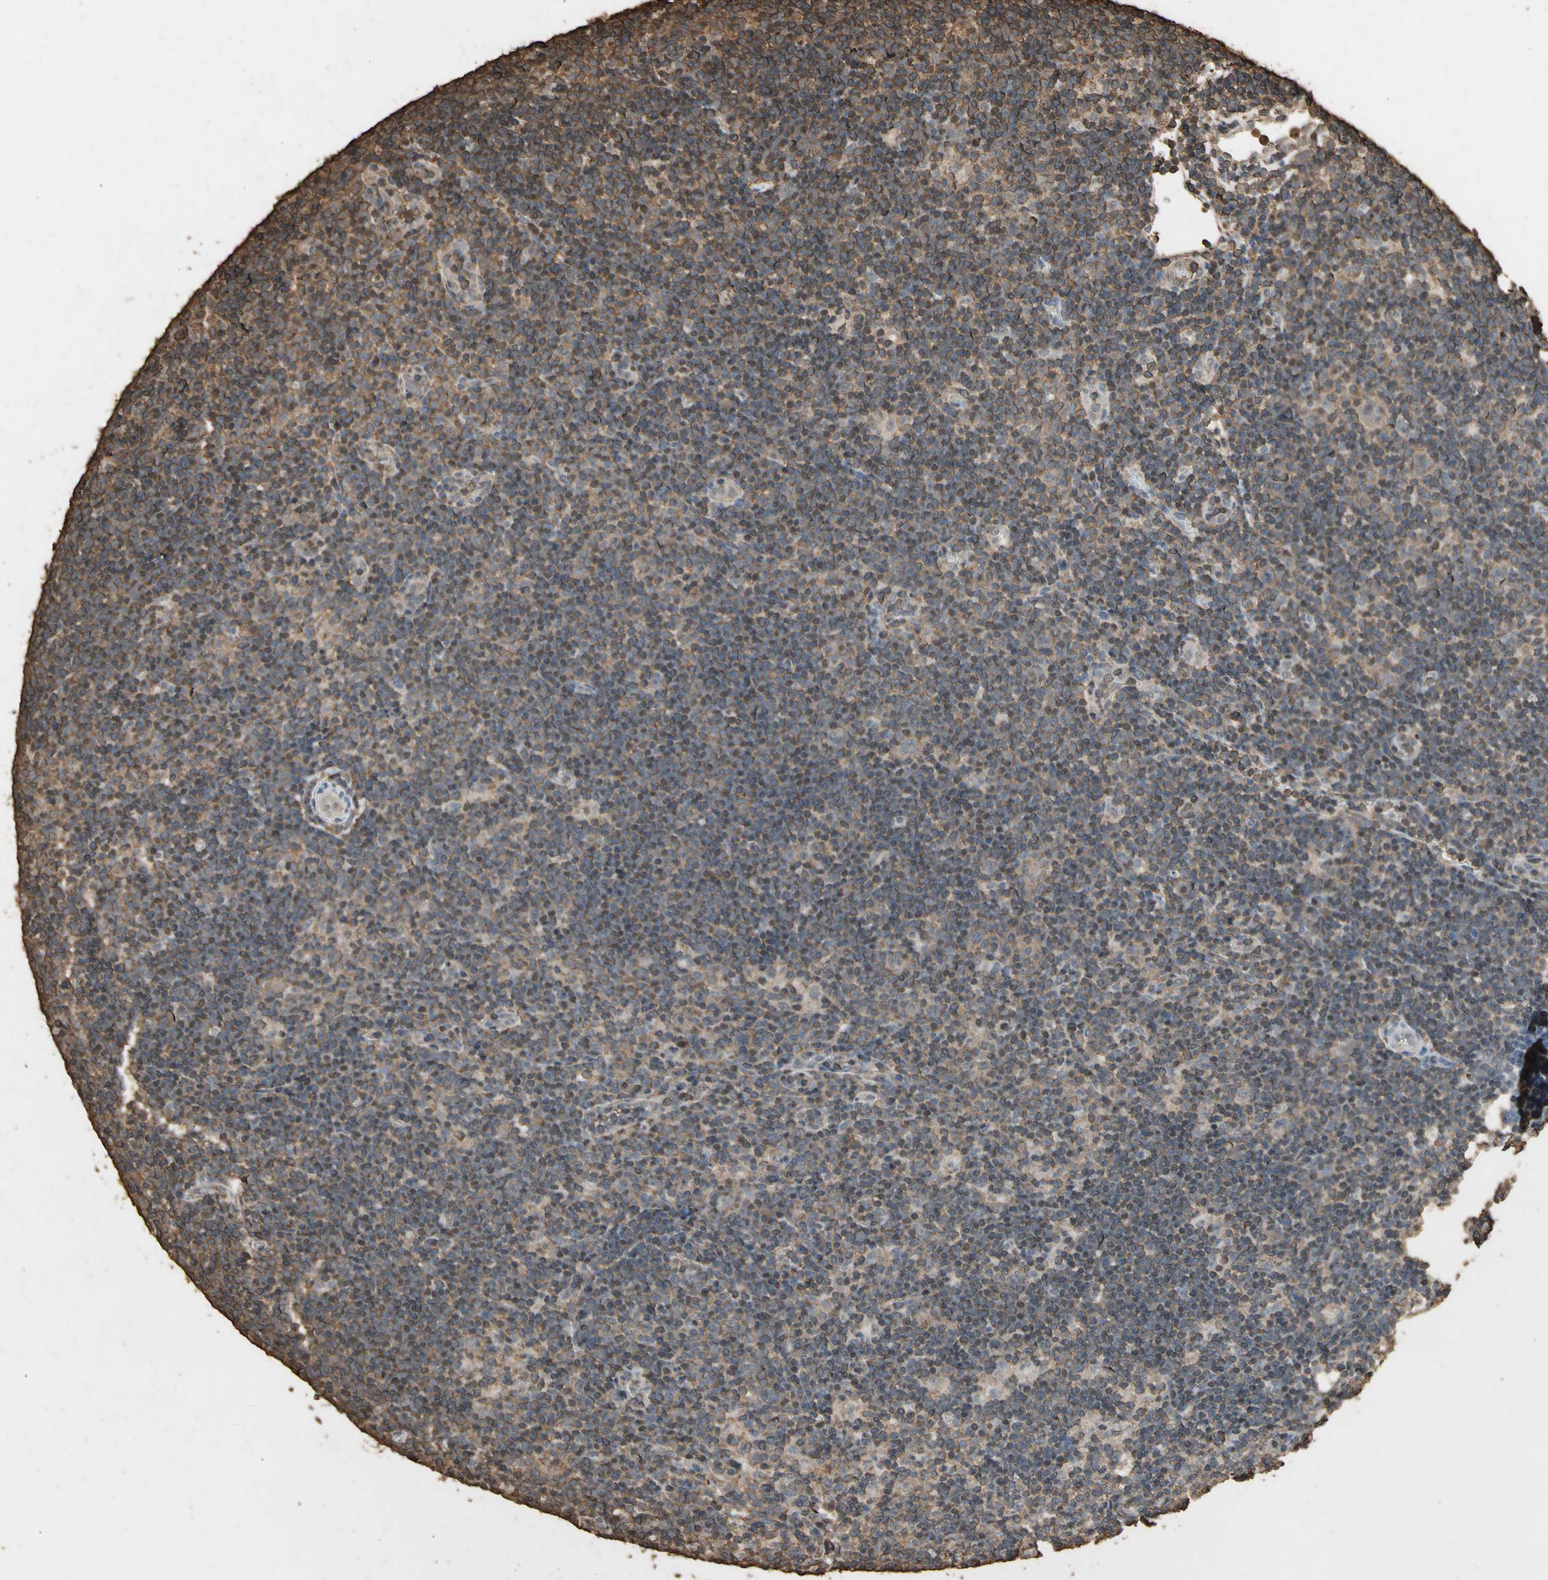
{"staining": {"intensity": "negative", "quantity": "none", "location": "none"}, "tissue": "lymphoma", "cell_type": "Tumor cells", "image_type": "cancer", "snomed": [{"axis": "morphology", "description": "Hodgkin's disease, NOS"}, {"axis": "topography", "description": "Lymph node"}], "caption": "Tumor cells show no significant protein expression in lymphoma.", "gene": "TNFSF13B", "patient": {"sex": "female", "age": 57}}